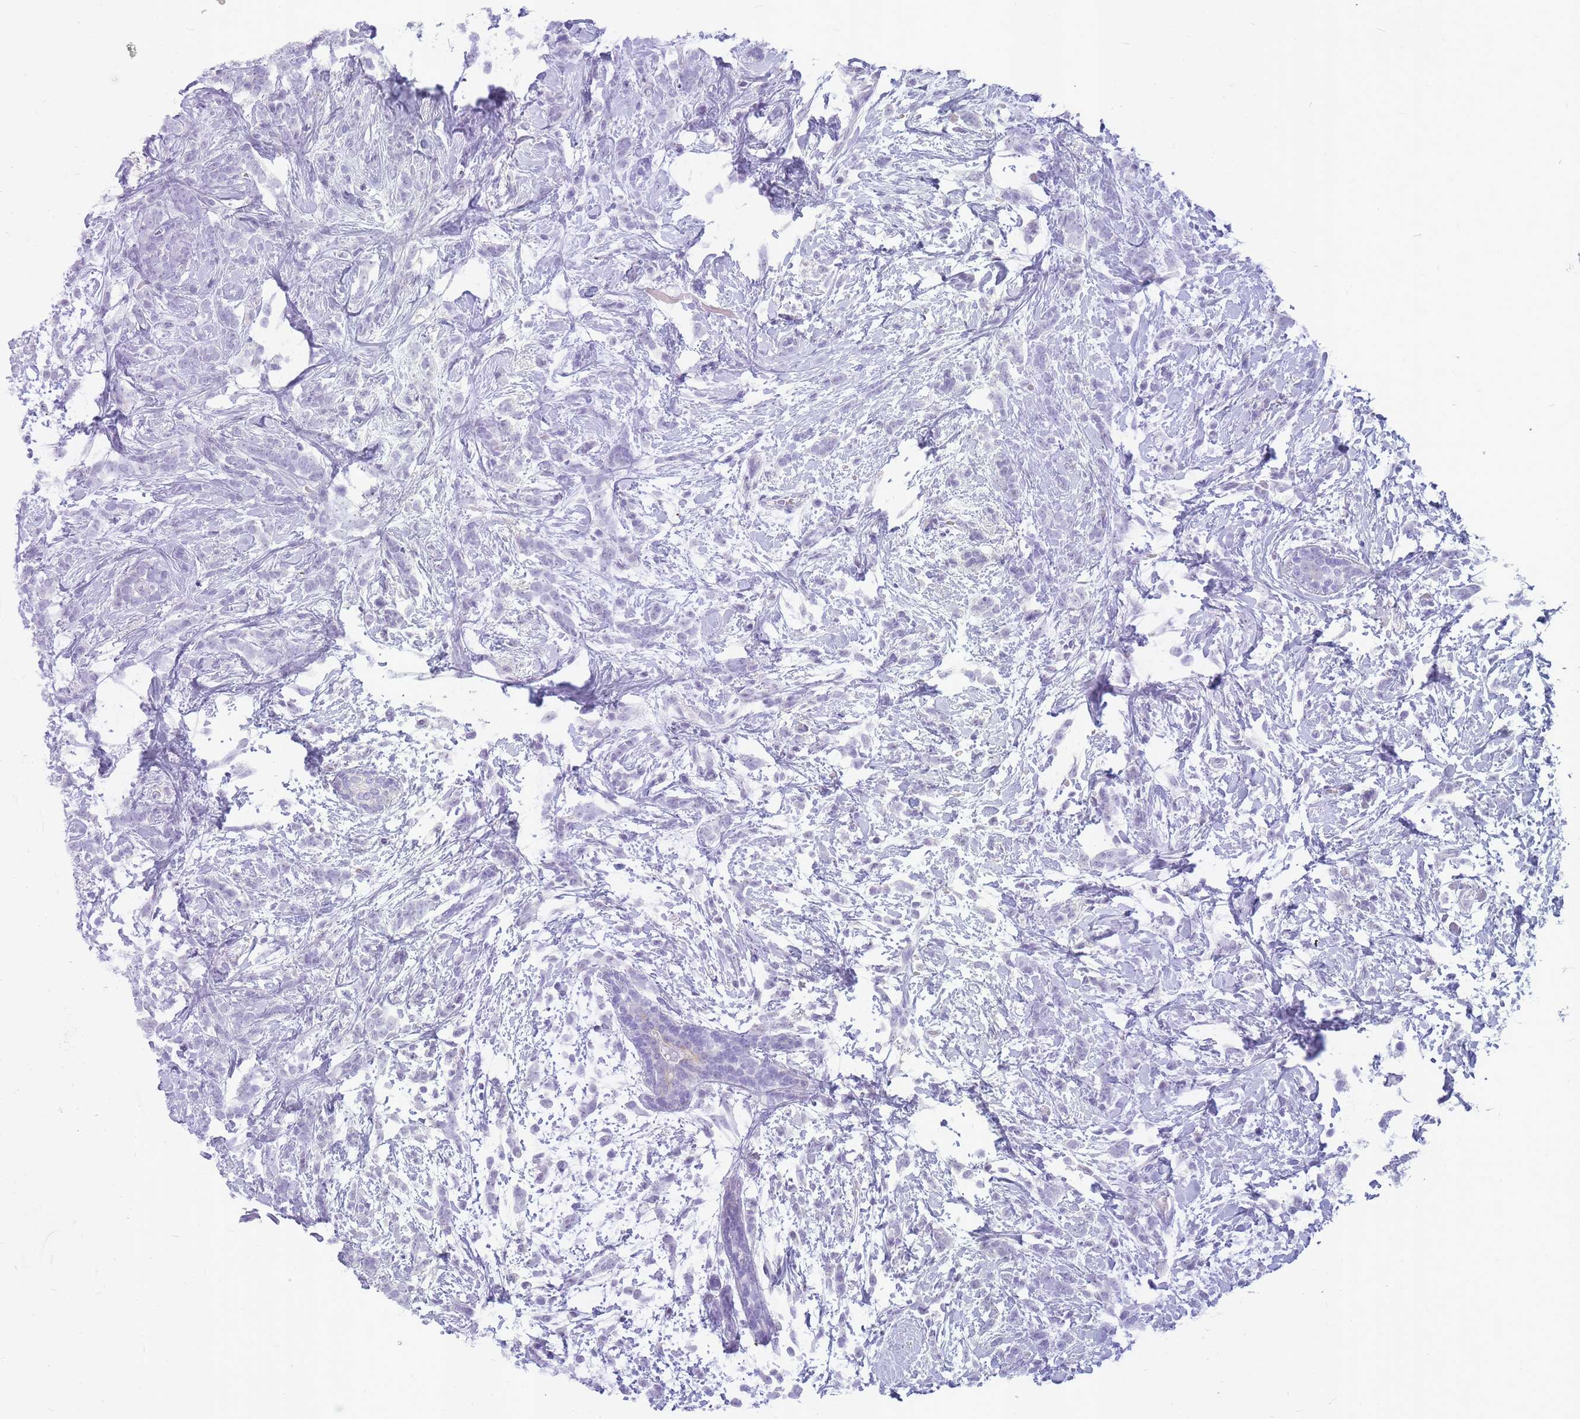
{"staining": {"intensity": "negative", "quantity": "none", "location": "none"}, "tissue": "breast cancer", "cell_type": "Tumor cells", "image_type": "cancer", "snomed": [{"axis": "morphology", "description": "Lobular carcinoma"}, {"axis": "topography", "description": "Breast"}], "caption": "This is an IHC image of lobular carcinoma (breast). There is no positivity in tumor cells.", "gene": "INS", "patient": {"sex": "female", "age": 58}}